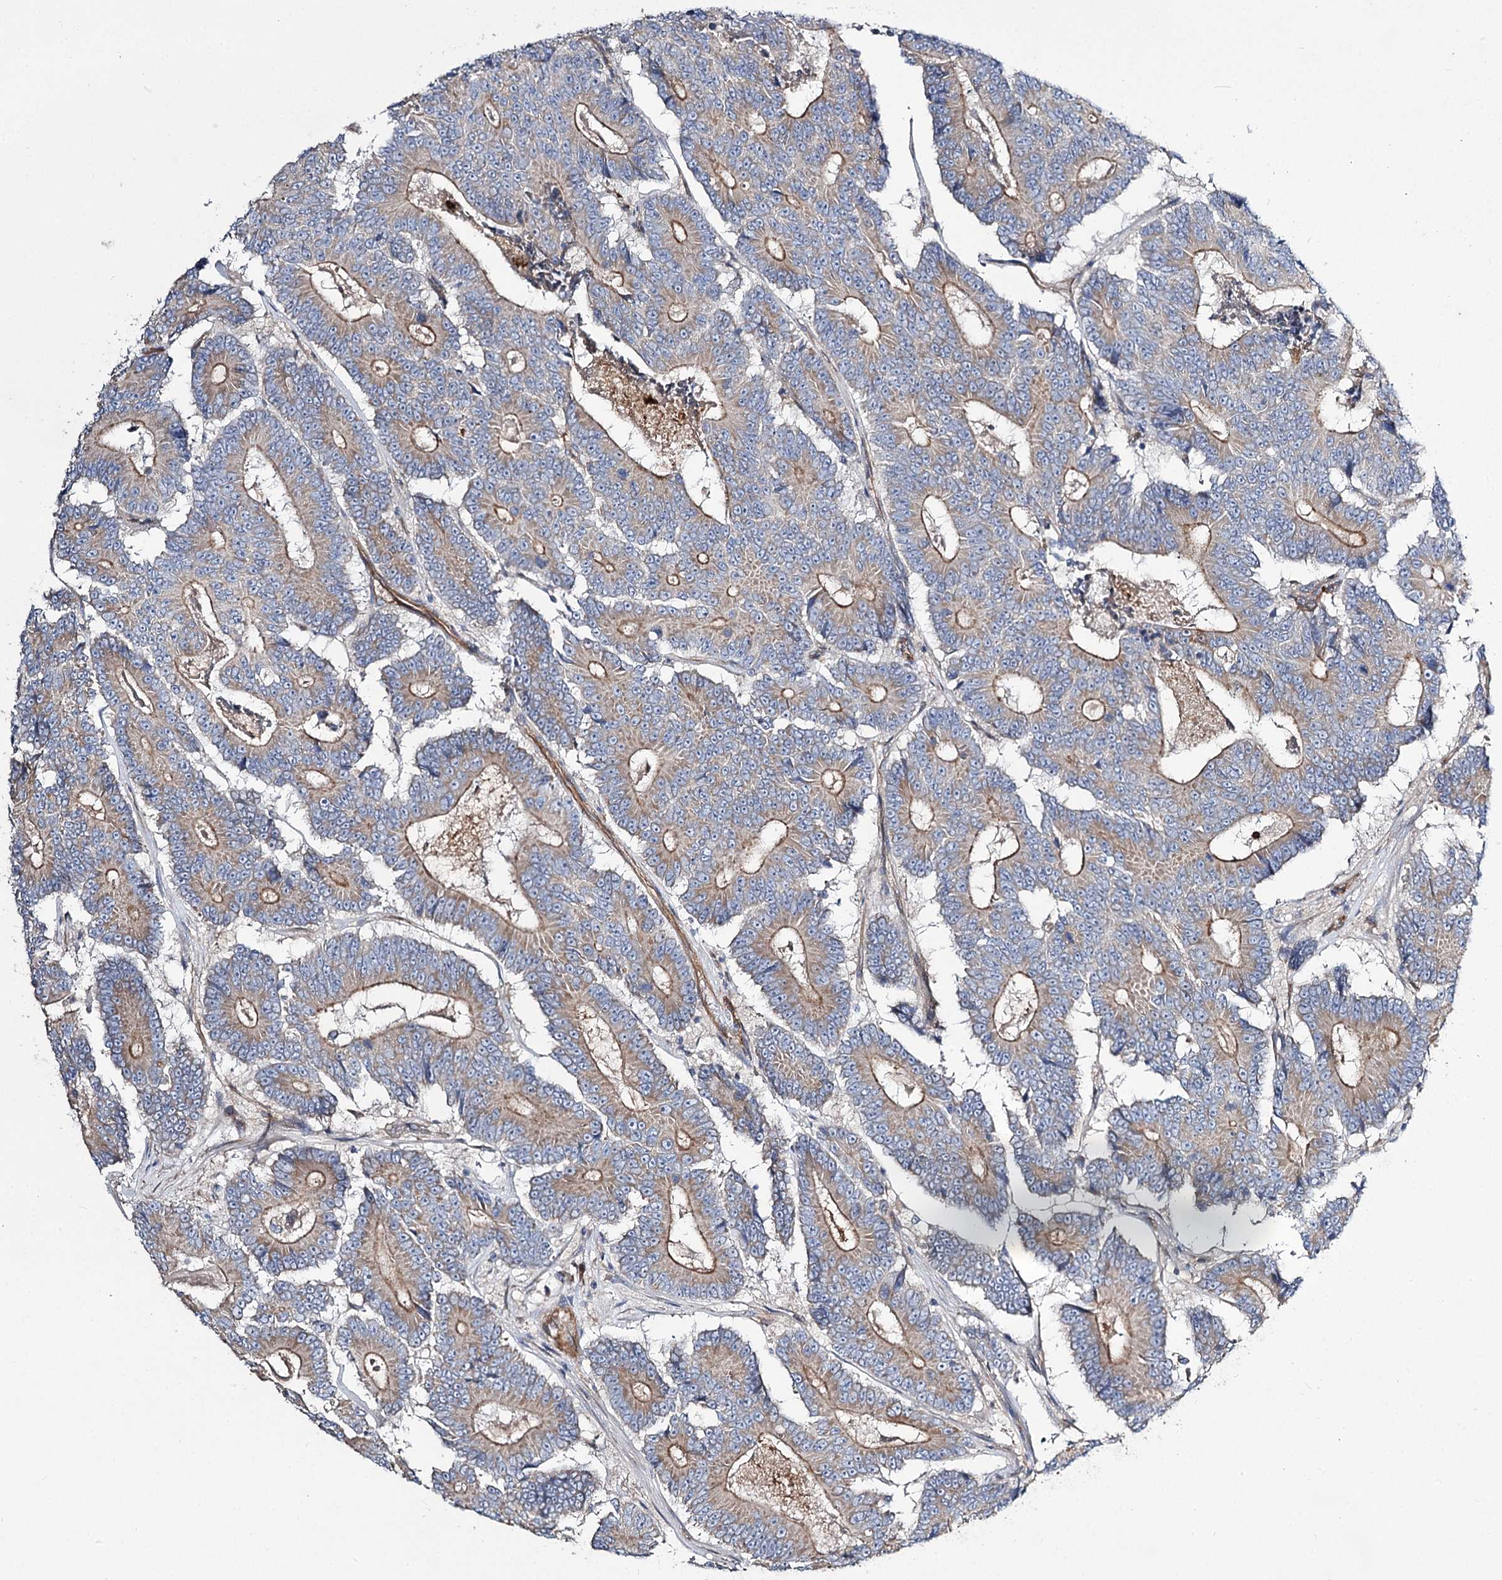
{"staining": {"intensity": "moderate", "quantity": ">75%", "location": "cytoplasmic/membranous"}, "tissue": "colorectal cancer", "cell_type": "Tumor cells", "image_type": "cancer", "snomed": [{"axis": "morphology", "description": "Adenocarcinoma, NOS"}, {"axis": "topography", "description": "Colon"}], "caption": "DAB (3,3'-diaminobenzidine) immunohistochemical staining of human colorectal adenocarcinoma reveals moderate cytoplasmic/membranous protein positivity in approximately >75% of tumor cells.", "gene": "RMDN2", "patient": {"sex": "male", "age": 83}}